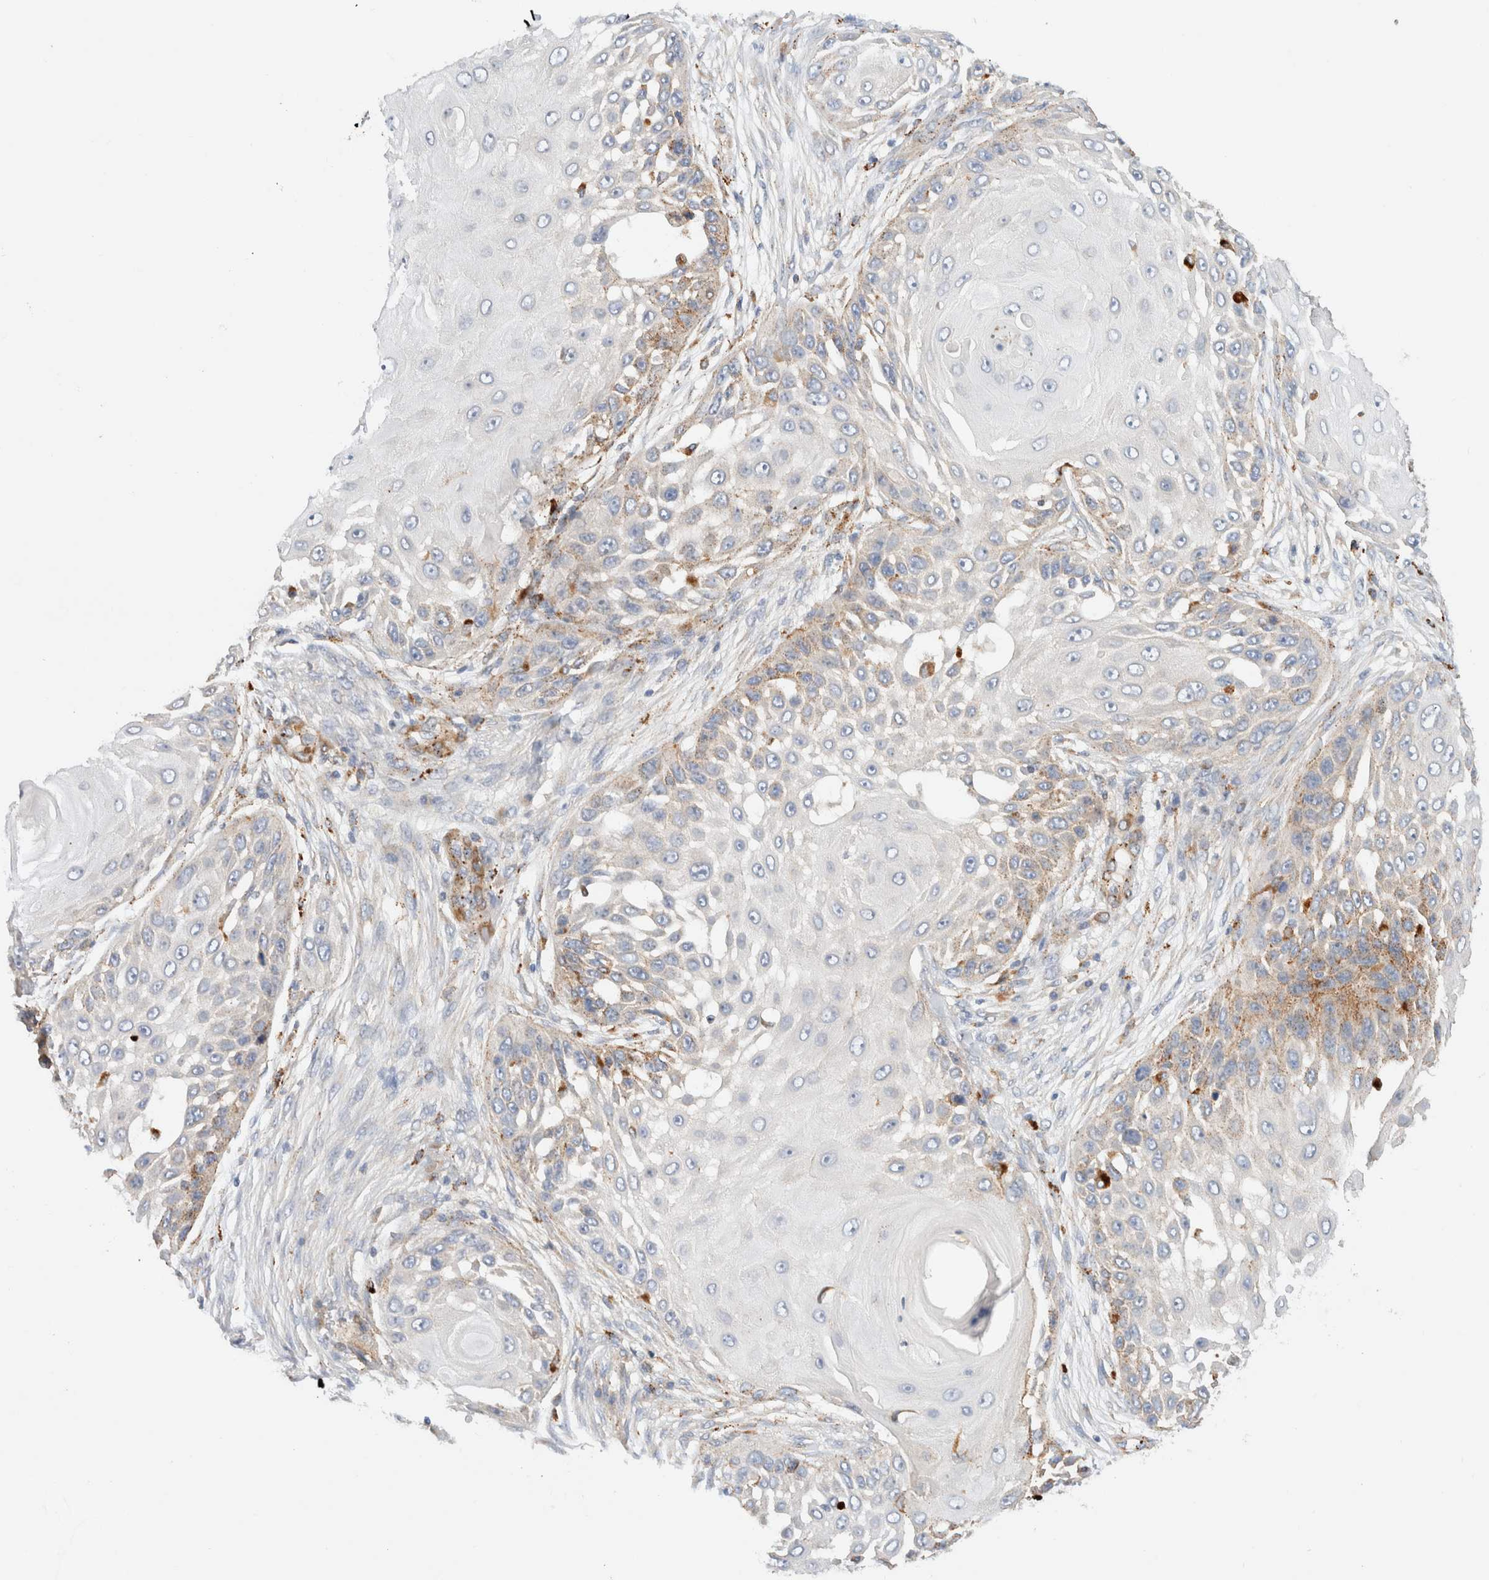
{"staining": {"intensity": "moderate", "quantity": "<25%", "location": "cytoplasmic/membranous"}, "tissue": "skin cancer", "cell_type": "Tumor cells", "image_type": "cancer", "snomed": [{"axis": "morphology", "description": "Squamous cell carcinoma, NOS"}, {"axis": "topography", "description": "Skin"}], "caption": "Immunohistochemistry (IHC) histopathology image of neoplastic tissue: human skin cancer stained using IHC demonstrates low levels of moderate protein expression localized specifically in the cytoplasmic/membranous of tumor cells, appearing as a cytoplasmic/membranous brown color.", "gene": "RABEPK", "patient": {"sex": "female", "age": 44}}